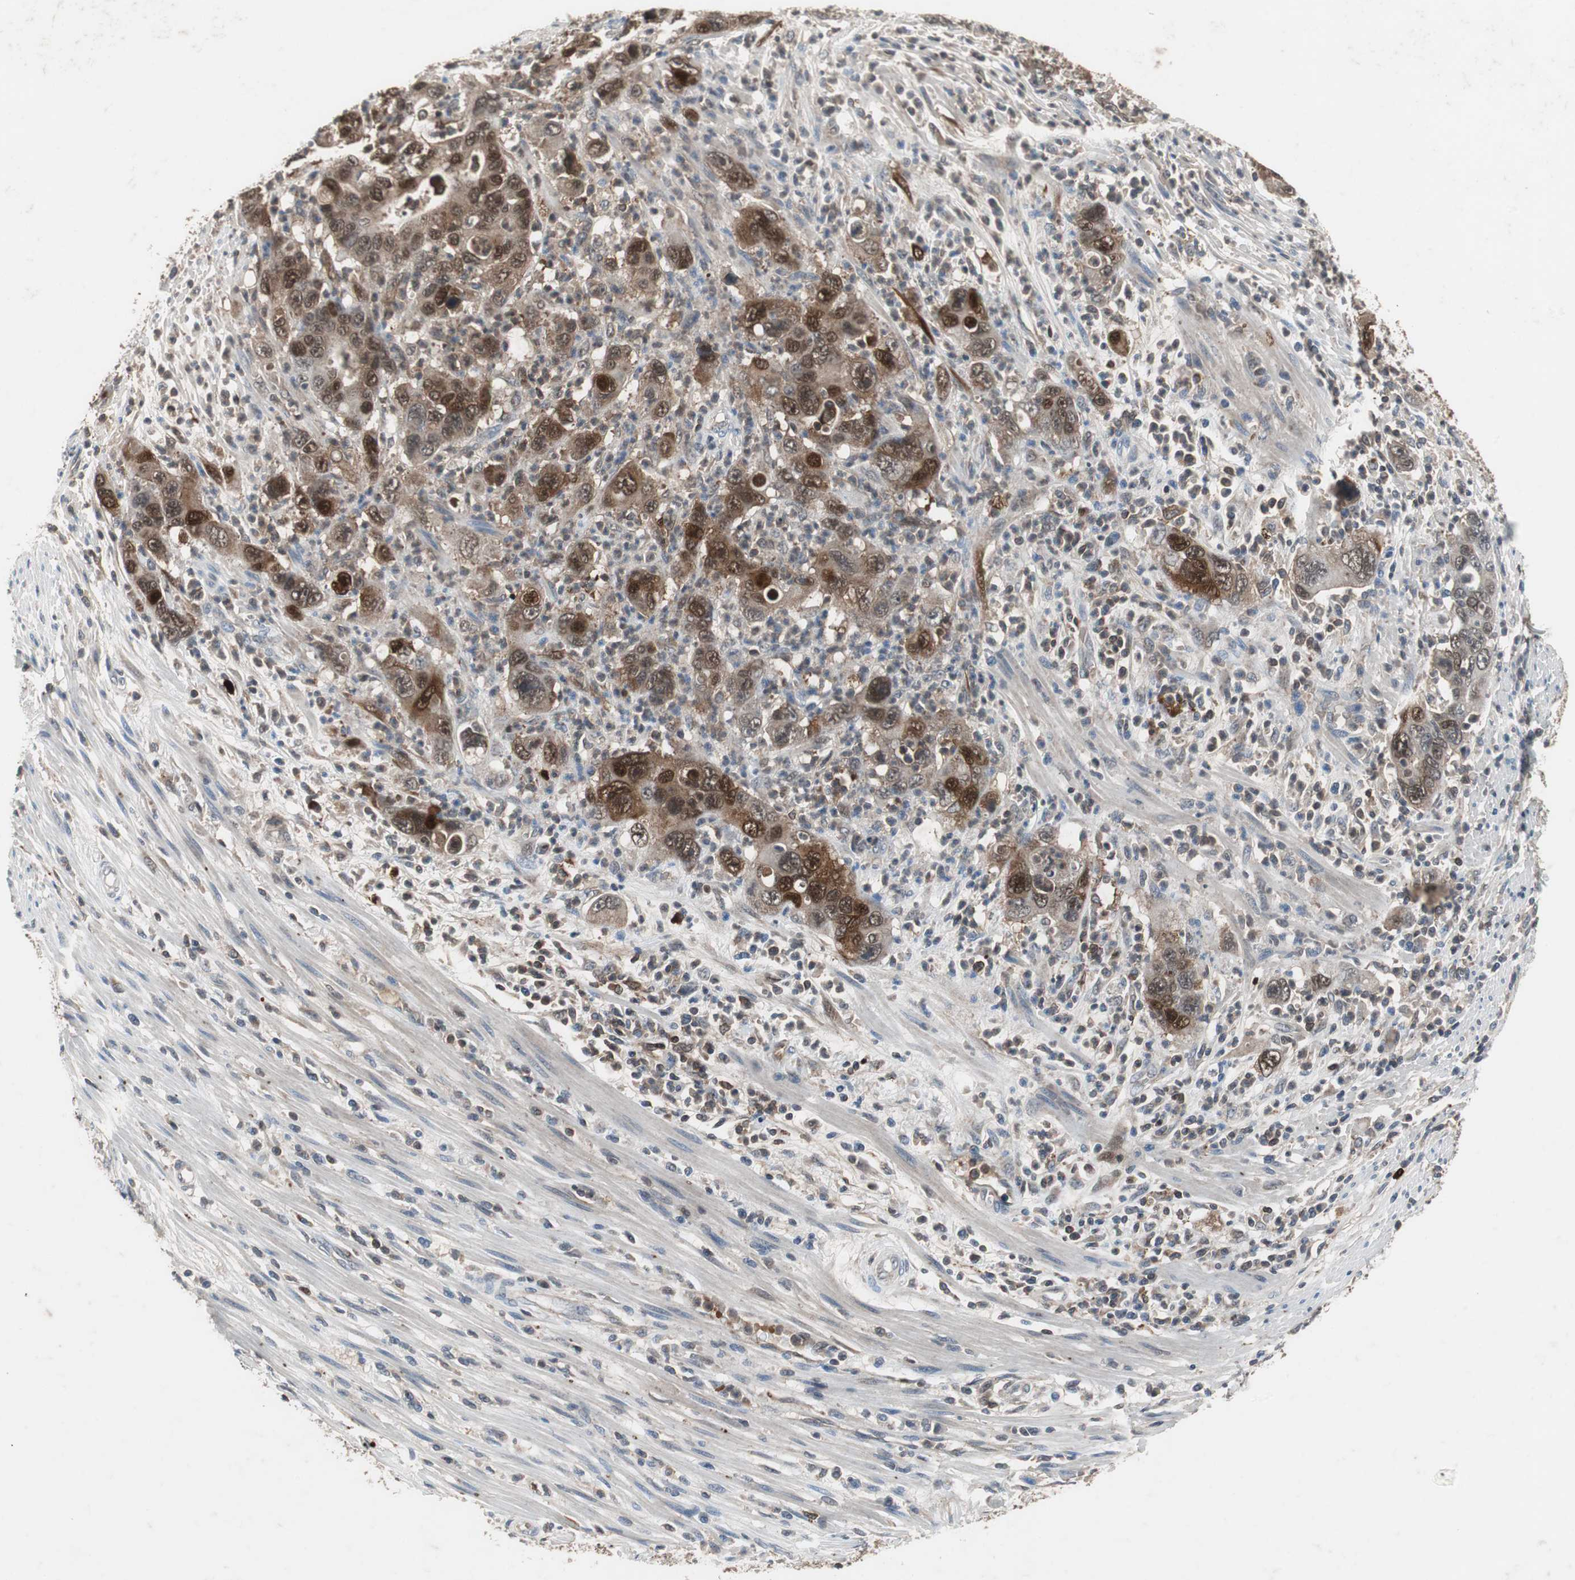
{"staining": {"intensity": "strong", "quantity": "25%-75%", "location": "cytoplasmic/membranous,nuclear"}, "tissue": "pancreatic cancer", "cell_type": "Tumor cells", "image_type": "cancer", "snomed": [{"axis": "morphology", "description": "Adenocarcinoma, NOS"}, {"axis": "topography", "description": "Pancreas"}], "caption": "This is a histology image of IHC staining of pancreatic cancer (adenocarcinoma), which shows strong staining in the cytoplasmic/membranous and nuclear of tumor cells.", "gene": "CALB2", "patient": {"sex": "female", "age": 71}}